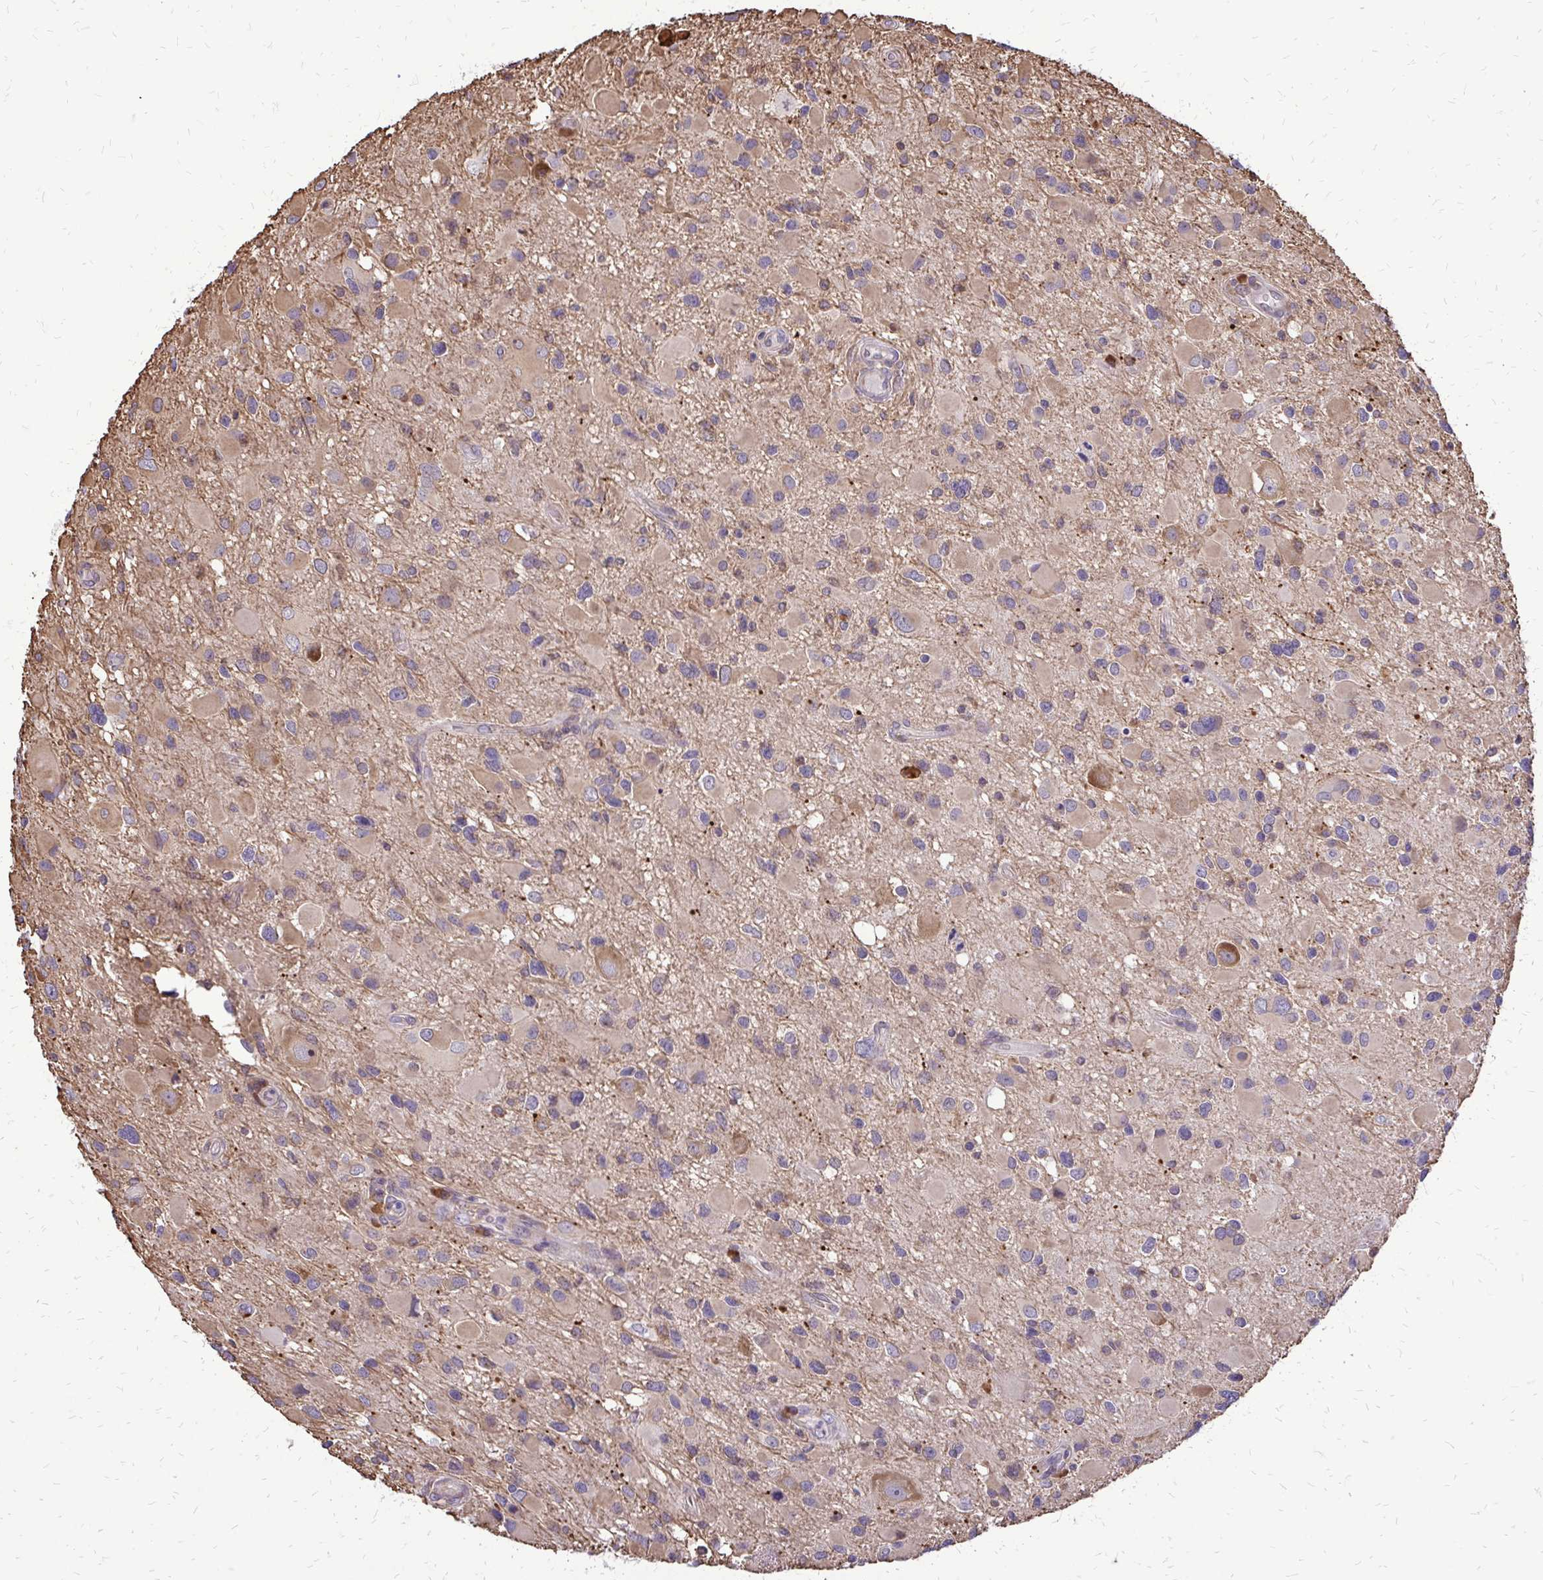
{"staining": {"intensity": "weak", "quantity": "25%-75%", "location": "cytoplasmic/membranous"}, "tissue": "glioma", "cell_type": "Tumor cells", "image_type": "cancer", "snomed": [{"axis": "morphology", "description": "Glioma, malignant, Low grade"}, {"axis": "topography", "description": "Brain"}], "caption": "The image exhibits staining of glioma, revealing weak cytoplasmic/membranous protein expression (brown color) within tumor cells.", "gene": "RPS3", "patient": {"sex": "female", "age": 32}}